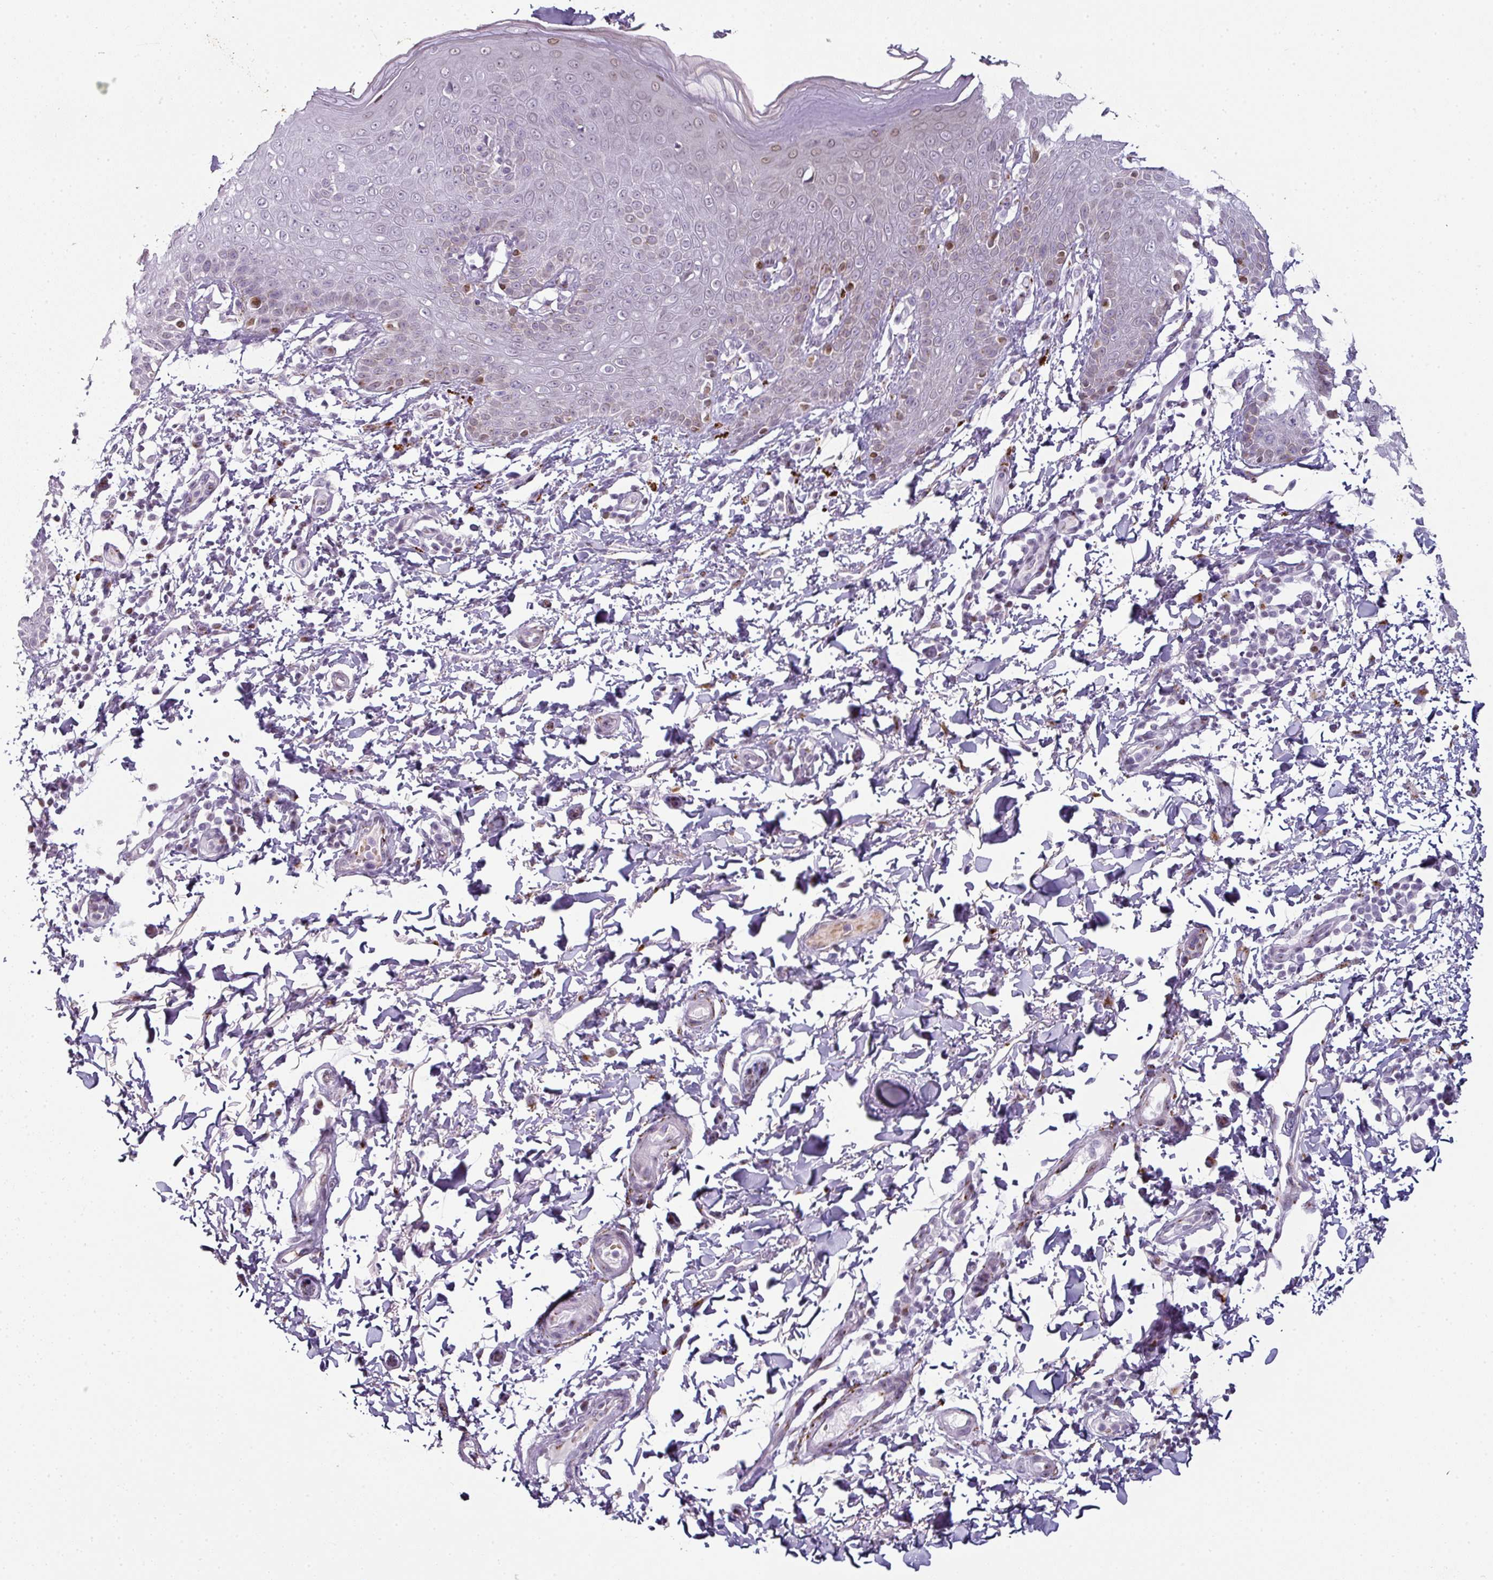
{"staining": {"intensity": "weak", "quantity": "<25%", "location": "nuclear"}, "tissue": "skin", "cell_type": "Epidermal cells", "image_type": "normal", "snomed": [{"axis": "morphology", "description": "Normal tissue, NOS"}, {"axis": "topography", "description": "Peripheral nerve tissue"}], "caption": "Epidermal cells are negative for protein expression in normal human skin. The staining was performed using DAB to visualize the protein expression in brown, while the nuclei were stained in blue with hematoxylin (Magnification: 20x).", "gene": "SYT8", "patient": {"sex": "male", "age": 51}}